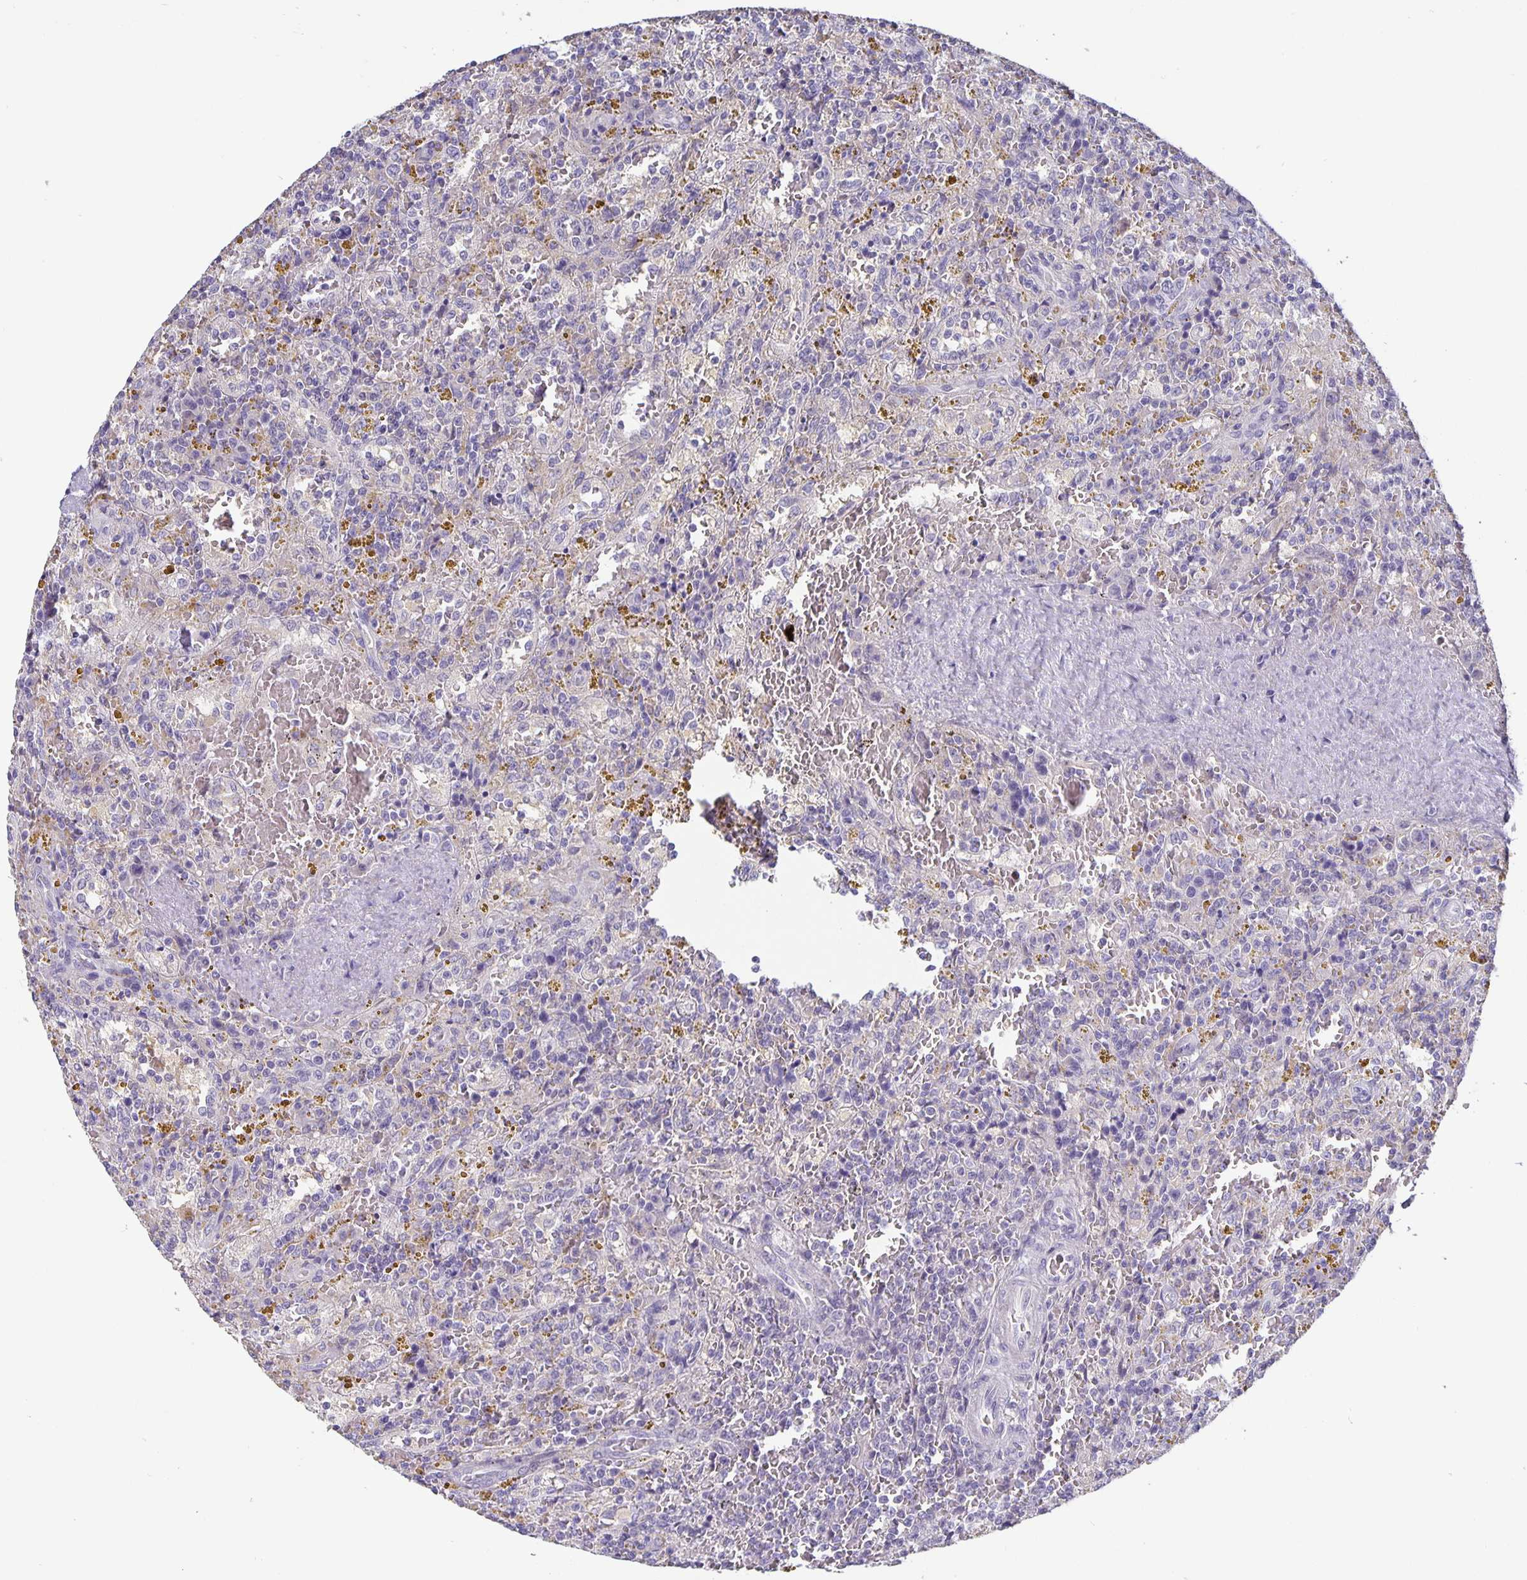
{"staining": {"intensity": "negative", "quantity": "none", "location": "none"}, "tissue": "lymphoma", "cell_type": "Tumor cells", "image_type": "cancer", "snomed": [{"axis": "morphology", "description": "Malignant lymphoma, non-Hodgkin's type, Low grade"}, {"axis": "topography", "description": "Spleen"}], "caption": "This is an immunohistochemistry photomicrograph of human low-grade malignant lymphoma, non-Hodgkin's type. There is no positivity in tumor cells.", "gene": "GDF15", "patient": {"sex": "female", "age": 65}}